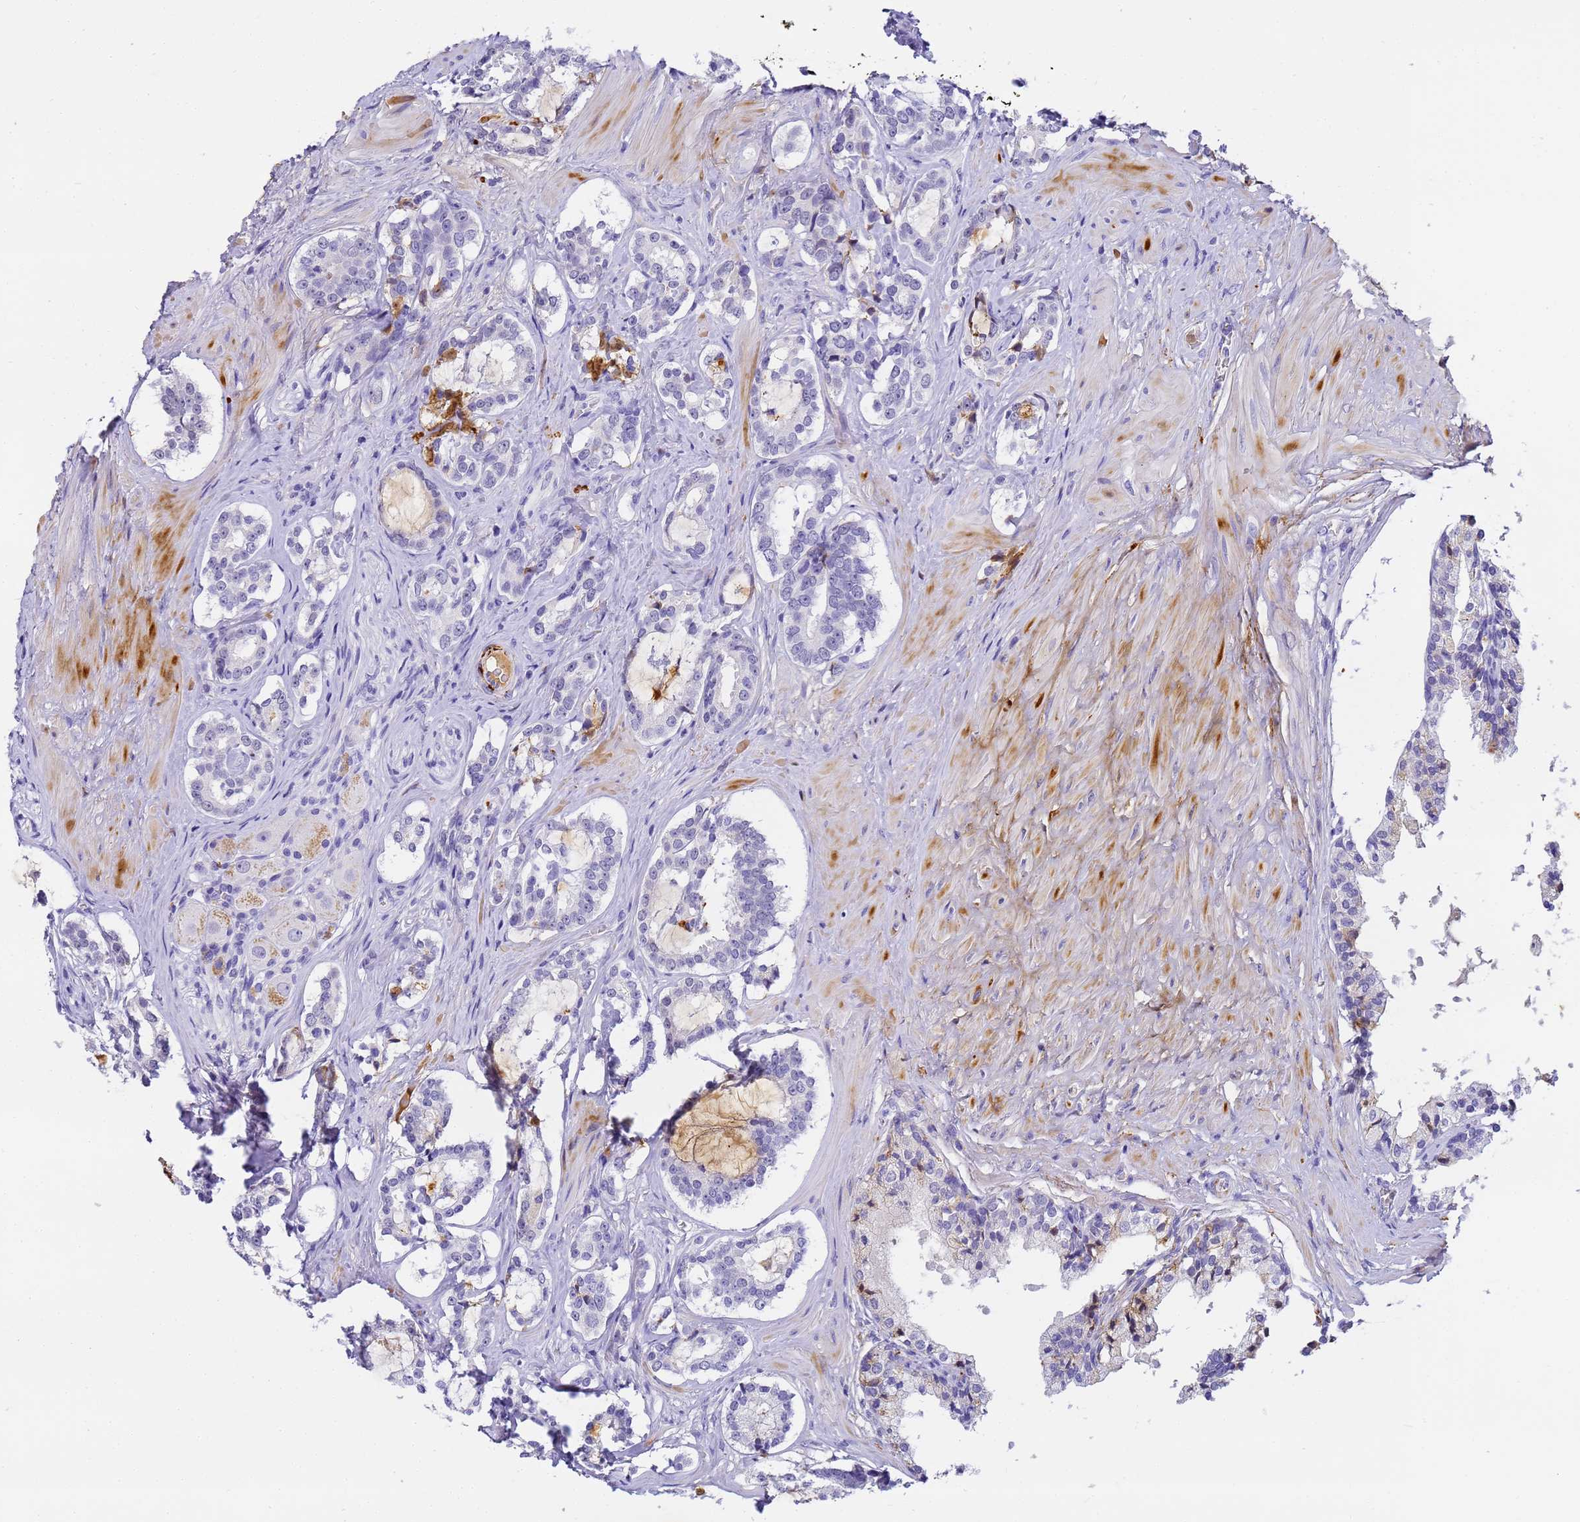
{"staining": {"intensity": "negative", "quantity": "none", "location": "none"}, "tissue": "prostate cancer", "cell_type": "Tumor cells", "image_type": "cancer", "snomed": [{"axis": "morphology", "description": "Adenocarcinoma, High grade"}, {"axis": "topography", "description": "Prostate"}], "caption": "Protein analysis of prostate cancer (adenocarcinoma (high-grade)) demonstrates no significant staining in tumor cells.", "gene": "CFHR2", "patient": {"sex": "male", "age": 58}}